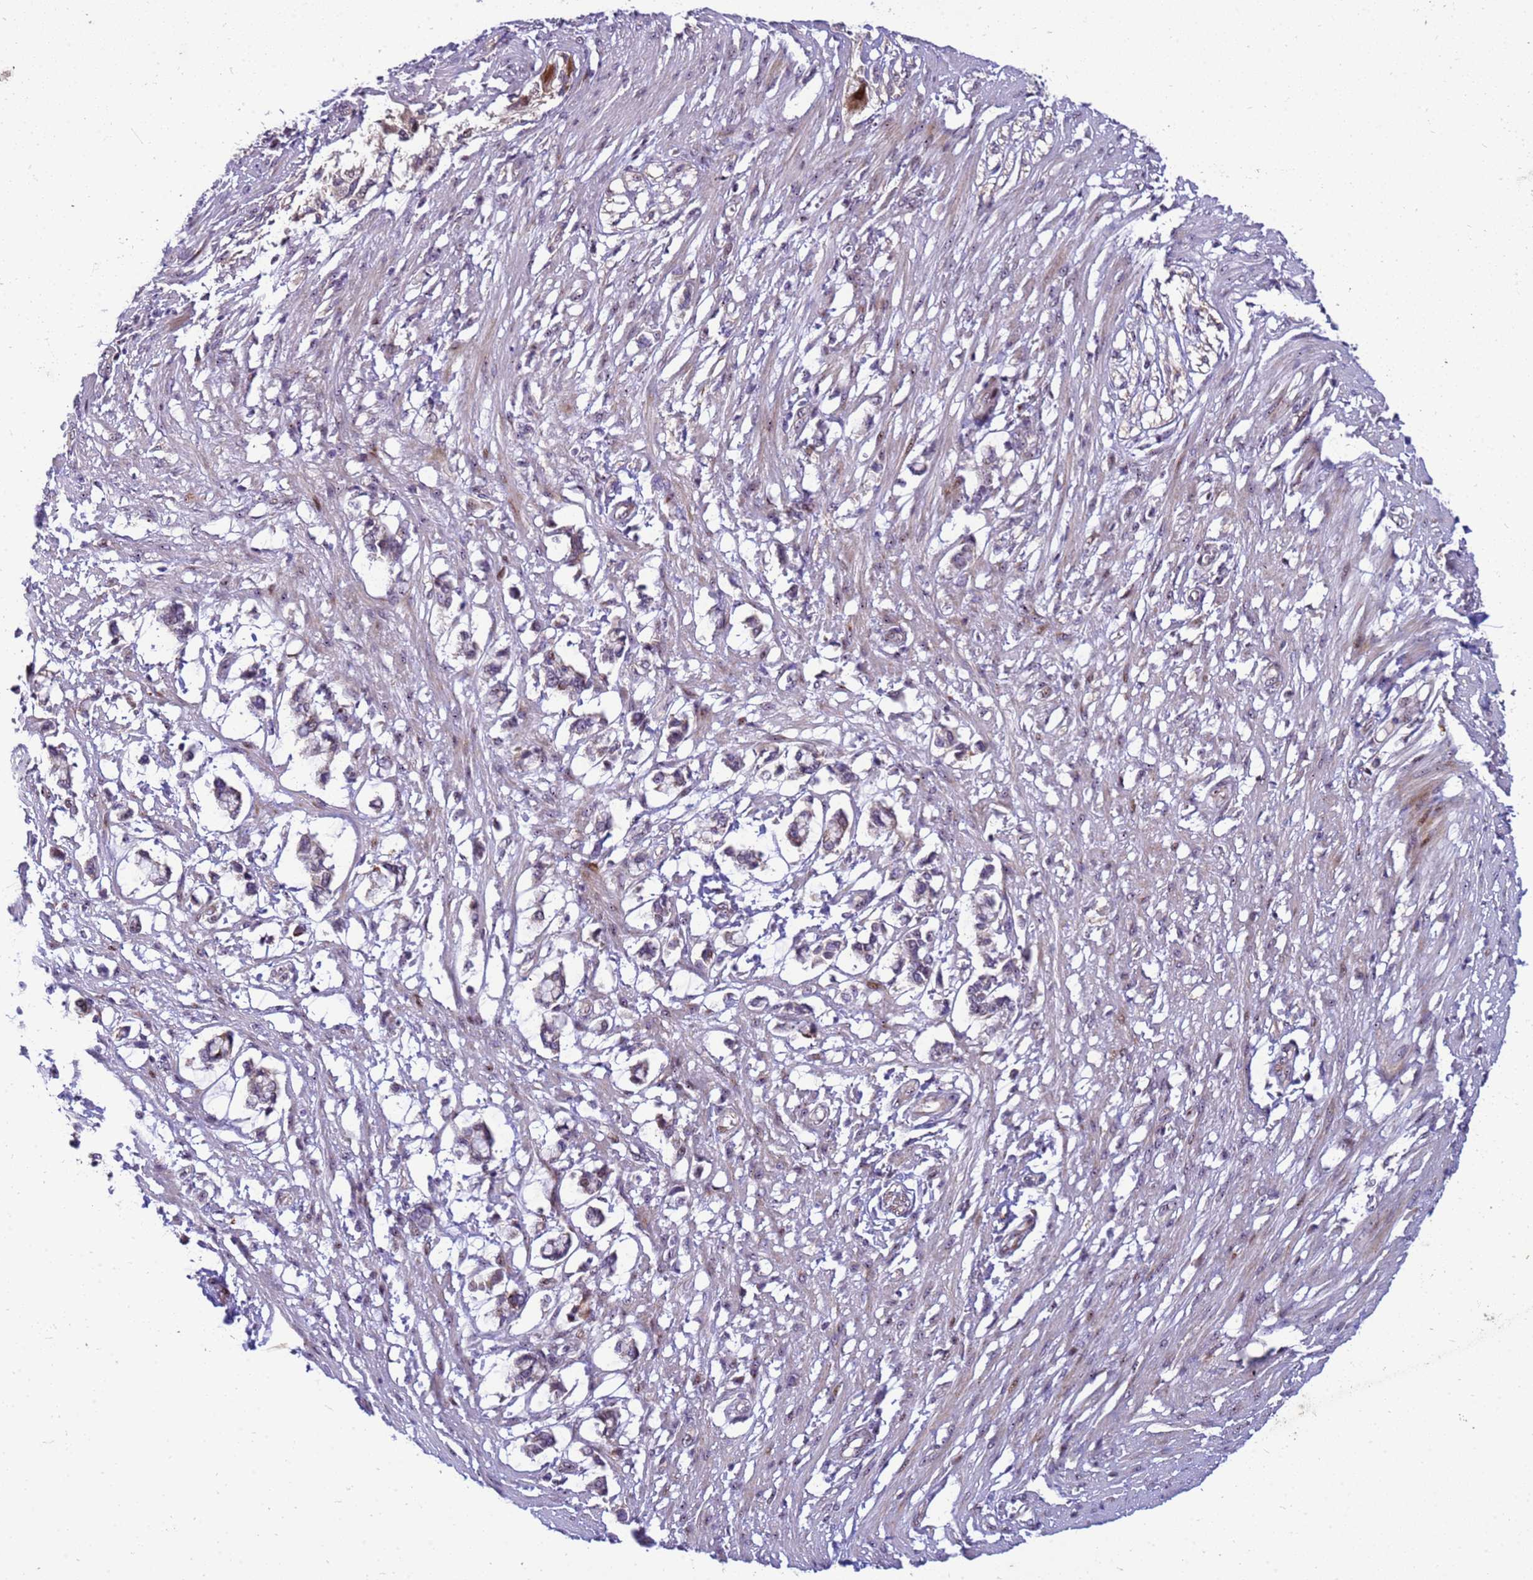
{"staining": {"intensity": "negative", "quantity": "none", "location": "none"}, "tissue": "smooth muscle", "cell_type": "Smooth muscle cells", "image_type": "normal", "snomed": [{"axis": "morphology", "description": "Normal tissue, NOS"}, {"axis": "morphology", "description": "Adenocarcinoma, NOS"}, {"axis": "topography", "description": "Colon"}, {"axis": "topography", "description": "Peripheral nerve tissue"}], "caption": "Immunohistochemical staining of unremarkable smooth muscle displays no significant expression in smooth muscle cells.", "gene": "RSPO1", "patient": {"sex": "male", "age": 14}}